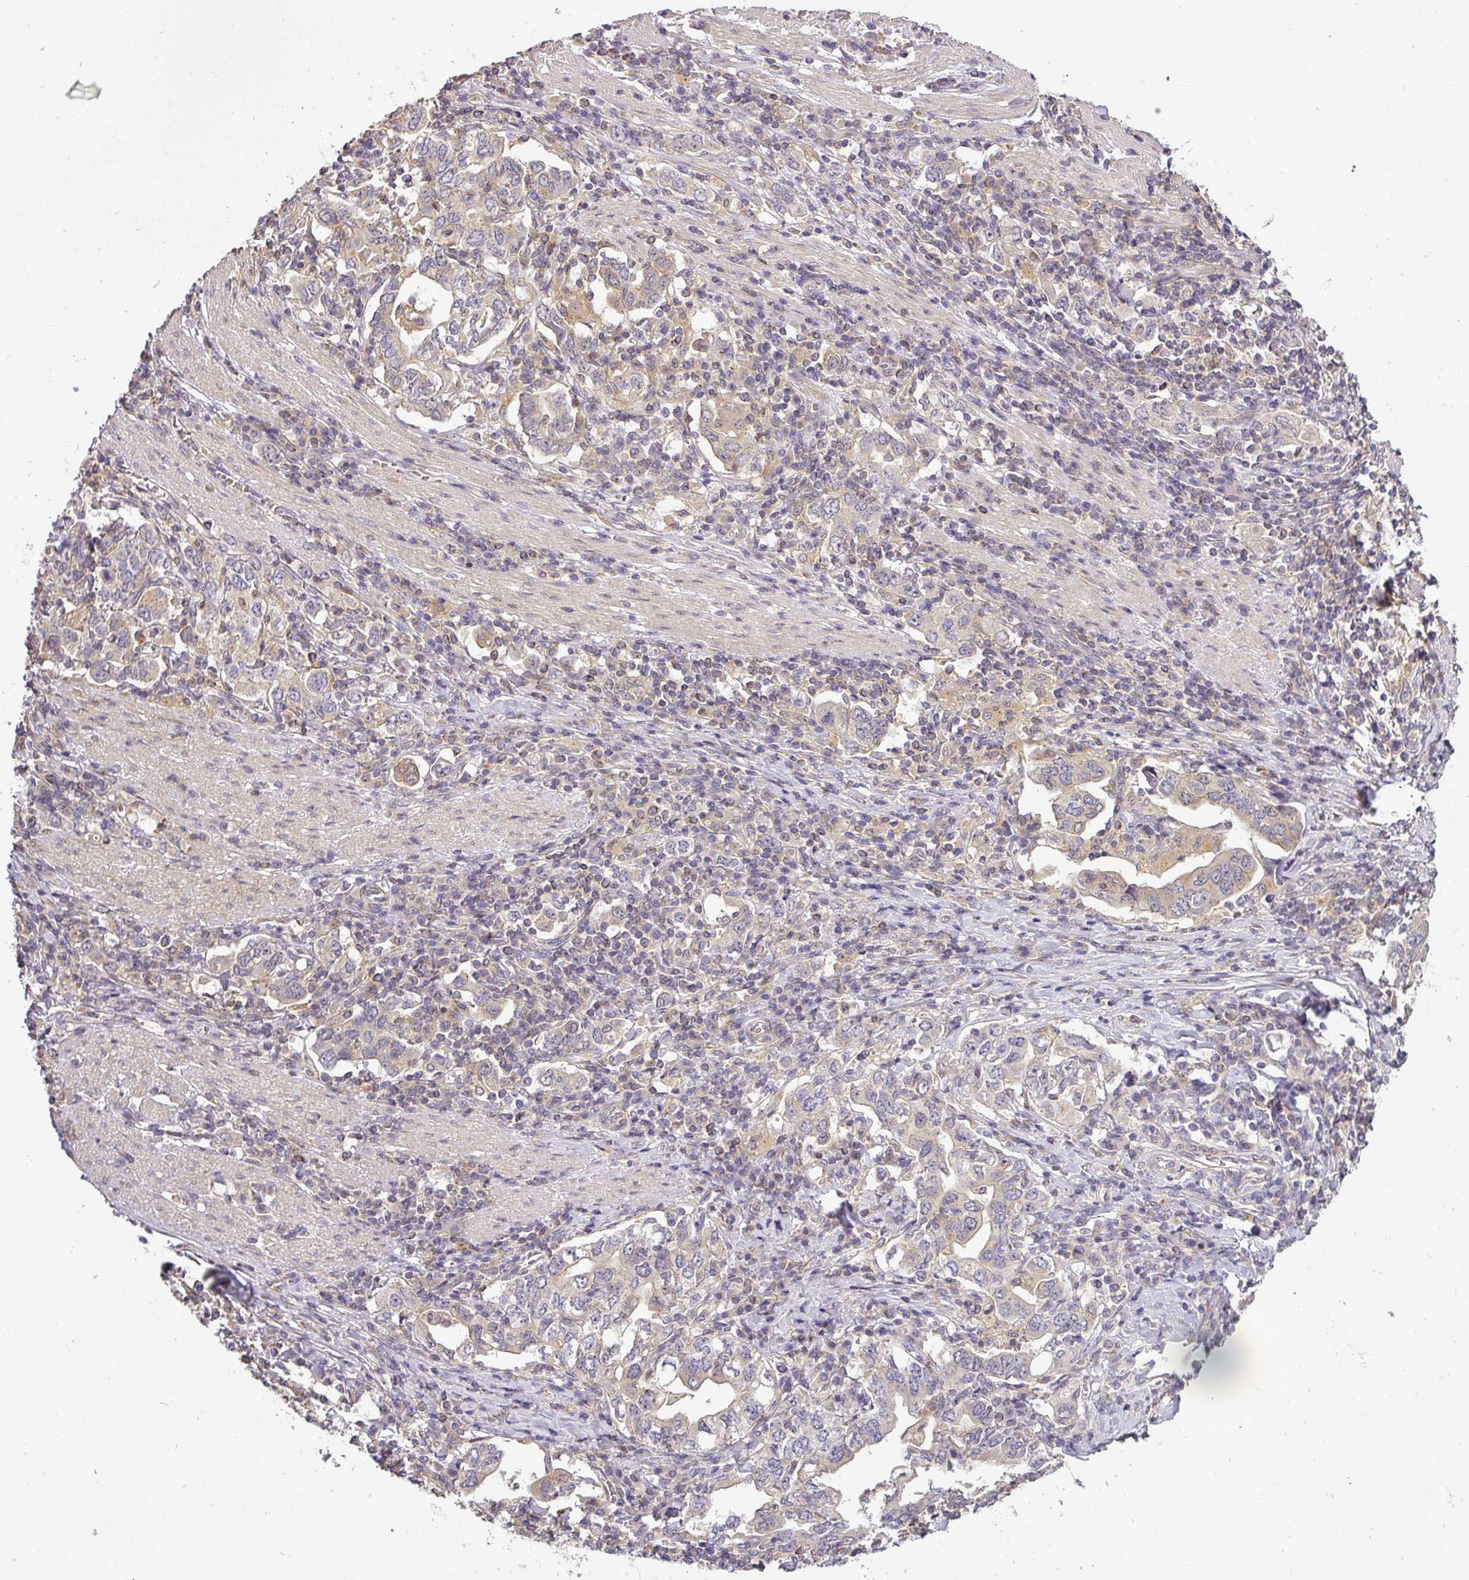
{"staining": {"intensity": "weak", "quantity": "<25%", "location": "cytoplasmic/membranous"}, "tissue": "stomach cancer", "cell_type": "Tumor cells", "image_type": "cancer", "snomed": [{"axis": "morphology", "description": "Adenocarcinoma, NOS"}, {"axis": "topography", "description": "Stomach, upper"}, {"axis": "topography", "description": "Stomach"}], "caption": "There is no significant staining in tumor cells of stomach adenocarcinoma.", "gene": "NIN", "patient": {"sex": "male", "age": 62}}